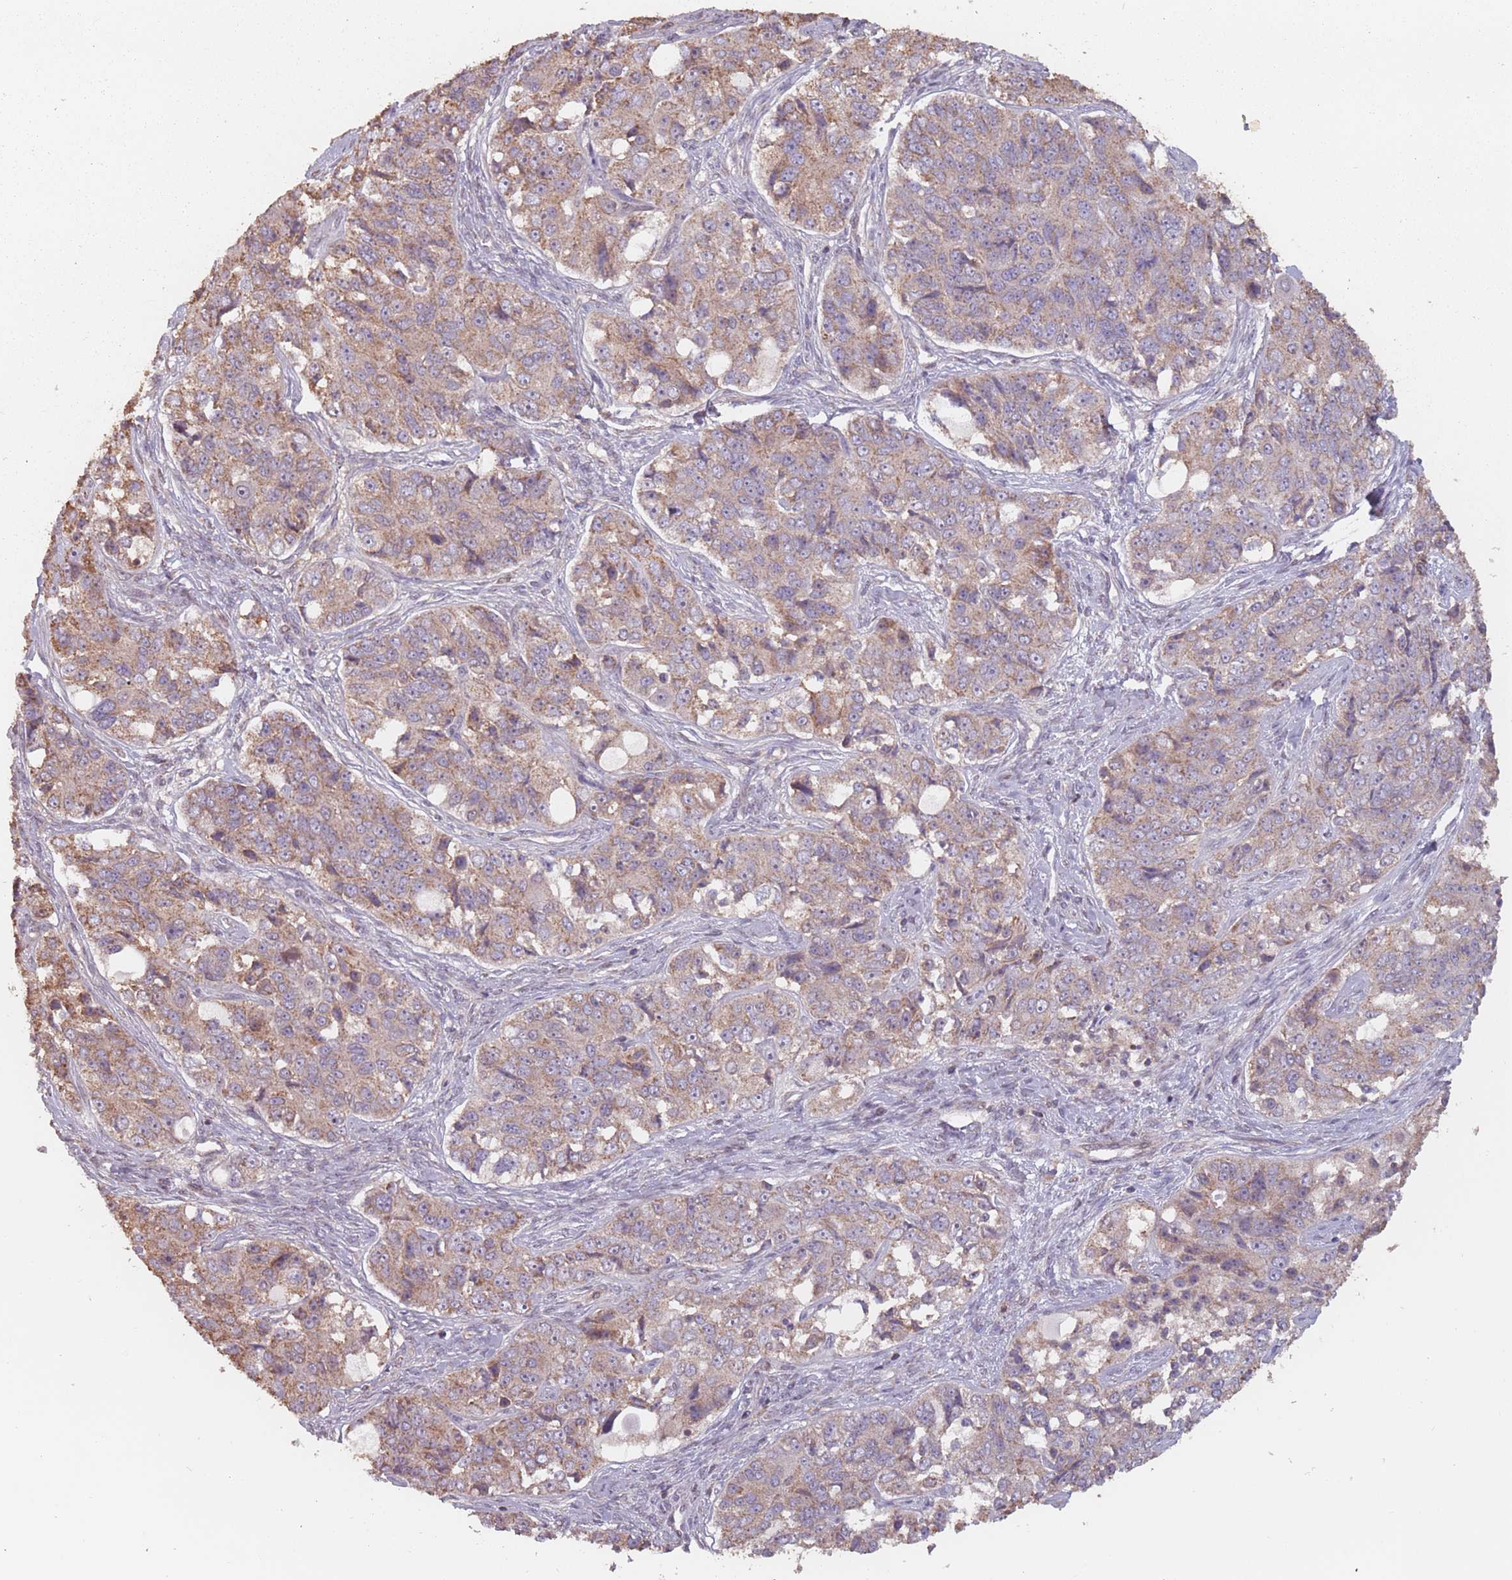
{"staining": {"intensity": "moderate", "quantity": ">75%", "location": "cytoplasmic/membranous"}, "tissue": "ovarian cancer", "cell_type": "Tumor cells", "image_type": "cancer", "snomed": [{"axis": "morphology", "description": "Carcinoma, endometroid"}, {"axis": "topography", "description": "Ovary"}], "caption": "There is medium levels of moderate cytoplasmic/membranous expression in tumor cells of ovarian endometroid carcinoma, as demonstrated by immunohistochemical staining (brown color).", "gene": "VPS52", "patient": {"sex": "female", "age": 51}}